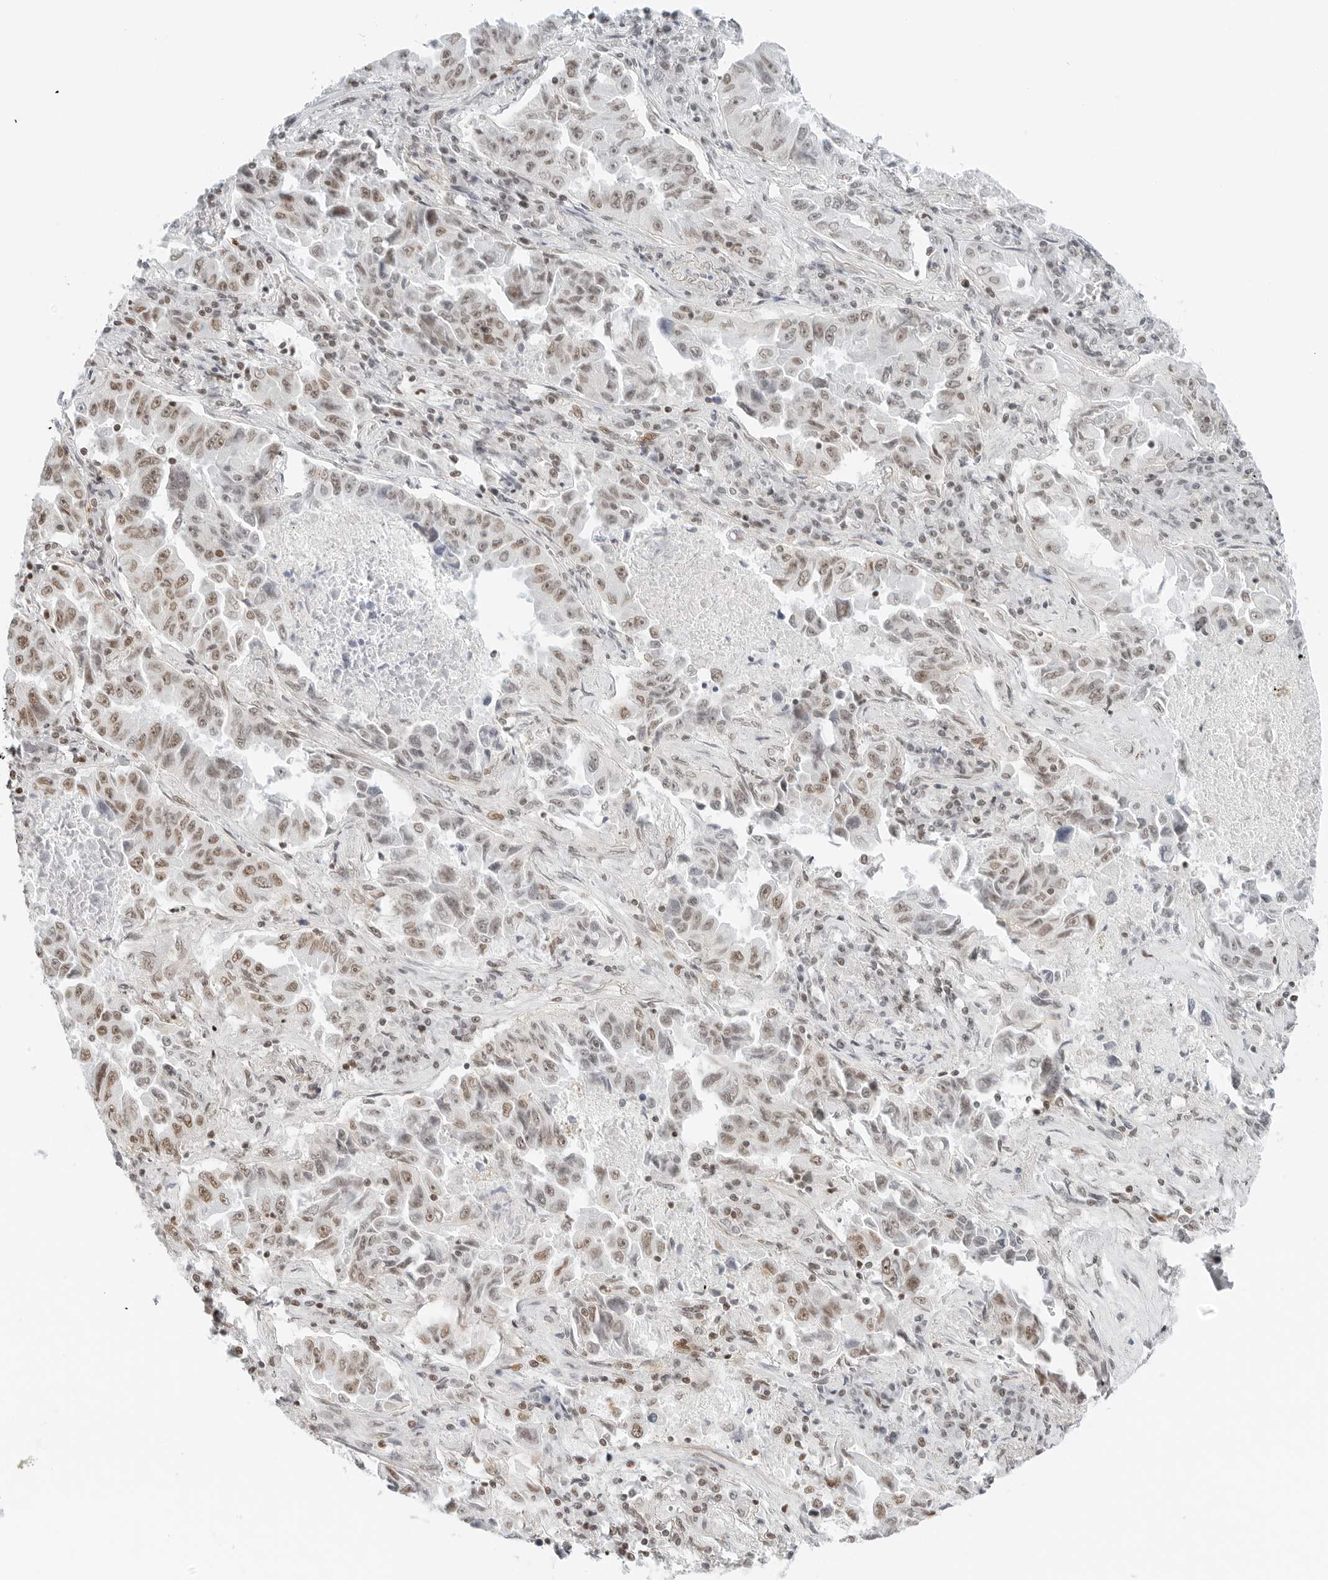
{"staining": {"intensity": "weak", "quantity": "25%-75%", "location": "nuclear"}, "tissue": "lung cancer", "cell_type": "Tumor cells", "image_type": "cancer", "snomed": [{"axis": "morphology", "description": "Adenocarcinoma, NOS"}, {"axis": "topography", "description": "Lung"}], "caption": "This is a photomicrograph of immunohistochemistry (IHC) staining of lung cancer, which shows weak staining in the nuclear of tumor cells.", "gene": "CRTC2", "patient": {"sex": "female", "age": 51}}